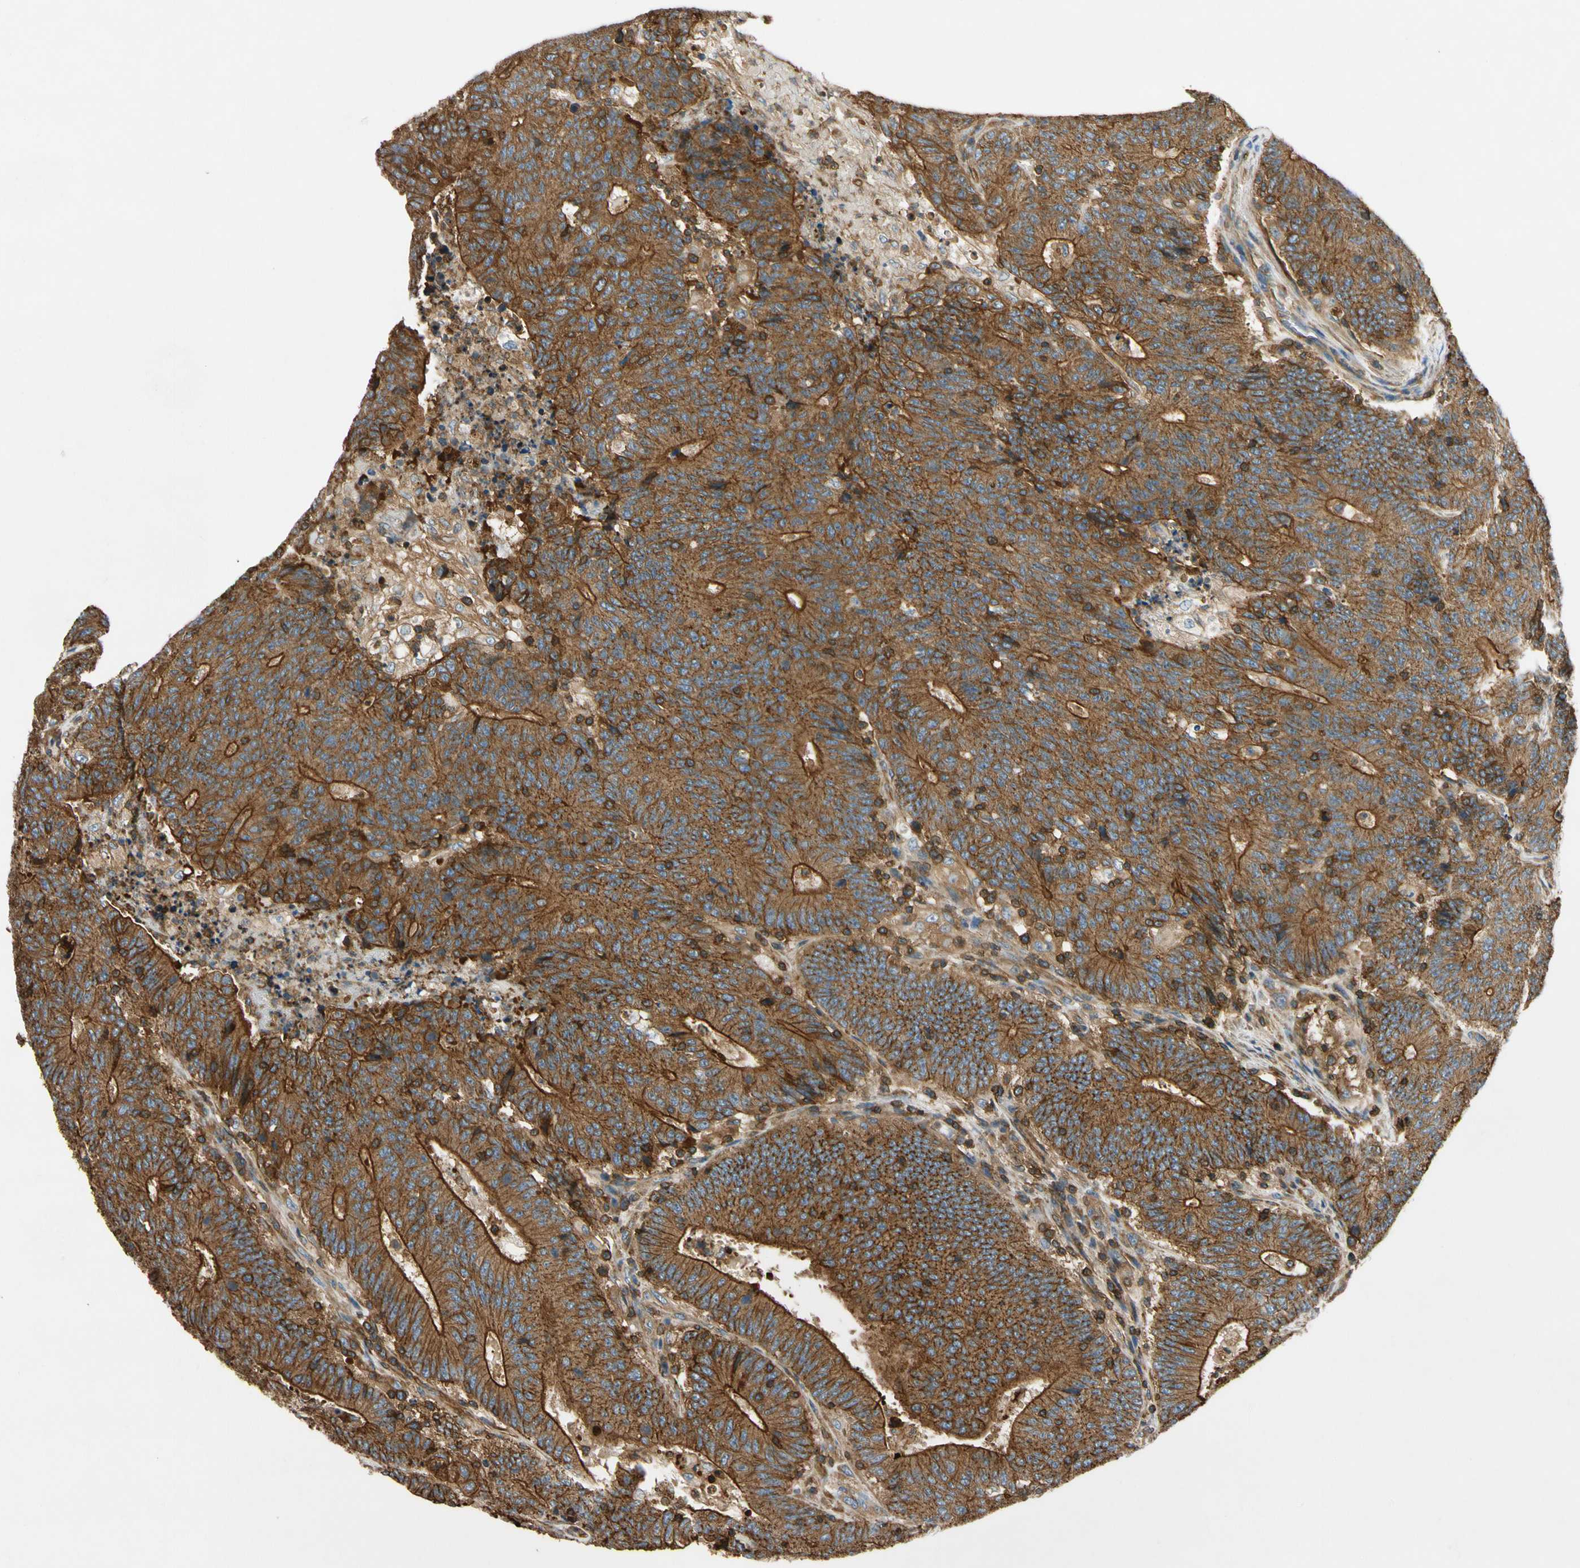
{"staining": {"intensity": "strong", "quantity": ">75%", "location": "cytoplasmic/membranous"}, "tissue": "colorectal cancer", "cell_type": "Tumor cells", "image_type": "cancer", "snomed": [{"axis": "morphology", "description": "Normal tissue, NOS"}, {"axis": "morphology", "description": "Adenocarcinoma, NOS"}, {"axis": "topography", "description": "Colon"}], "caption": "DAB (3,3'-diaminobenzidine) immunohistochemical staining of adenocarcinoma (colorectal) reveals strong cytoplasmic/membranous protein expression in about >75% of tumor cells.", "gene": "TCP11L1", "patient": {"sex": "female", "age": 75}}